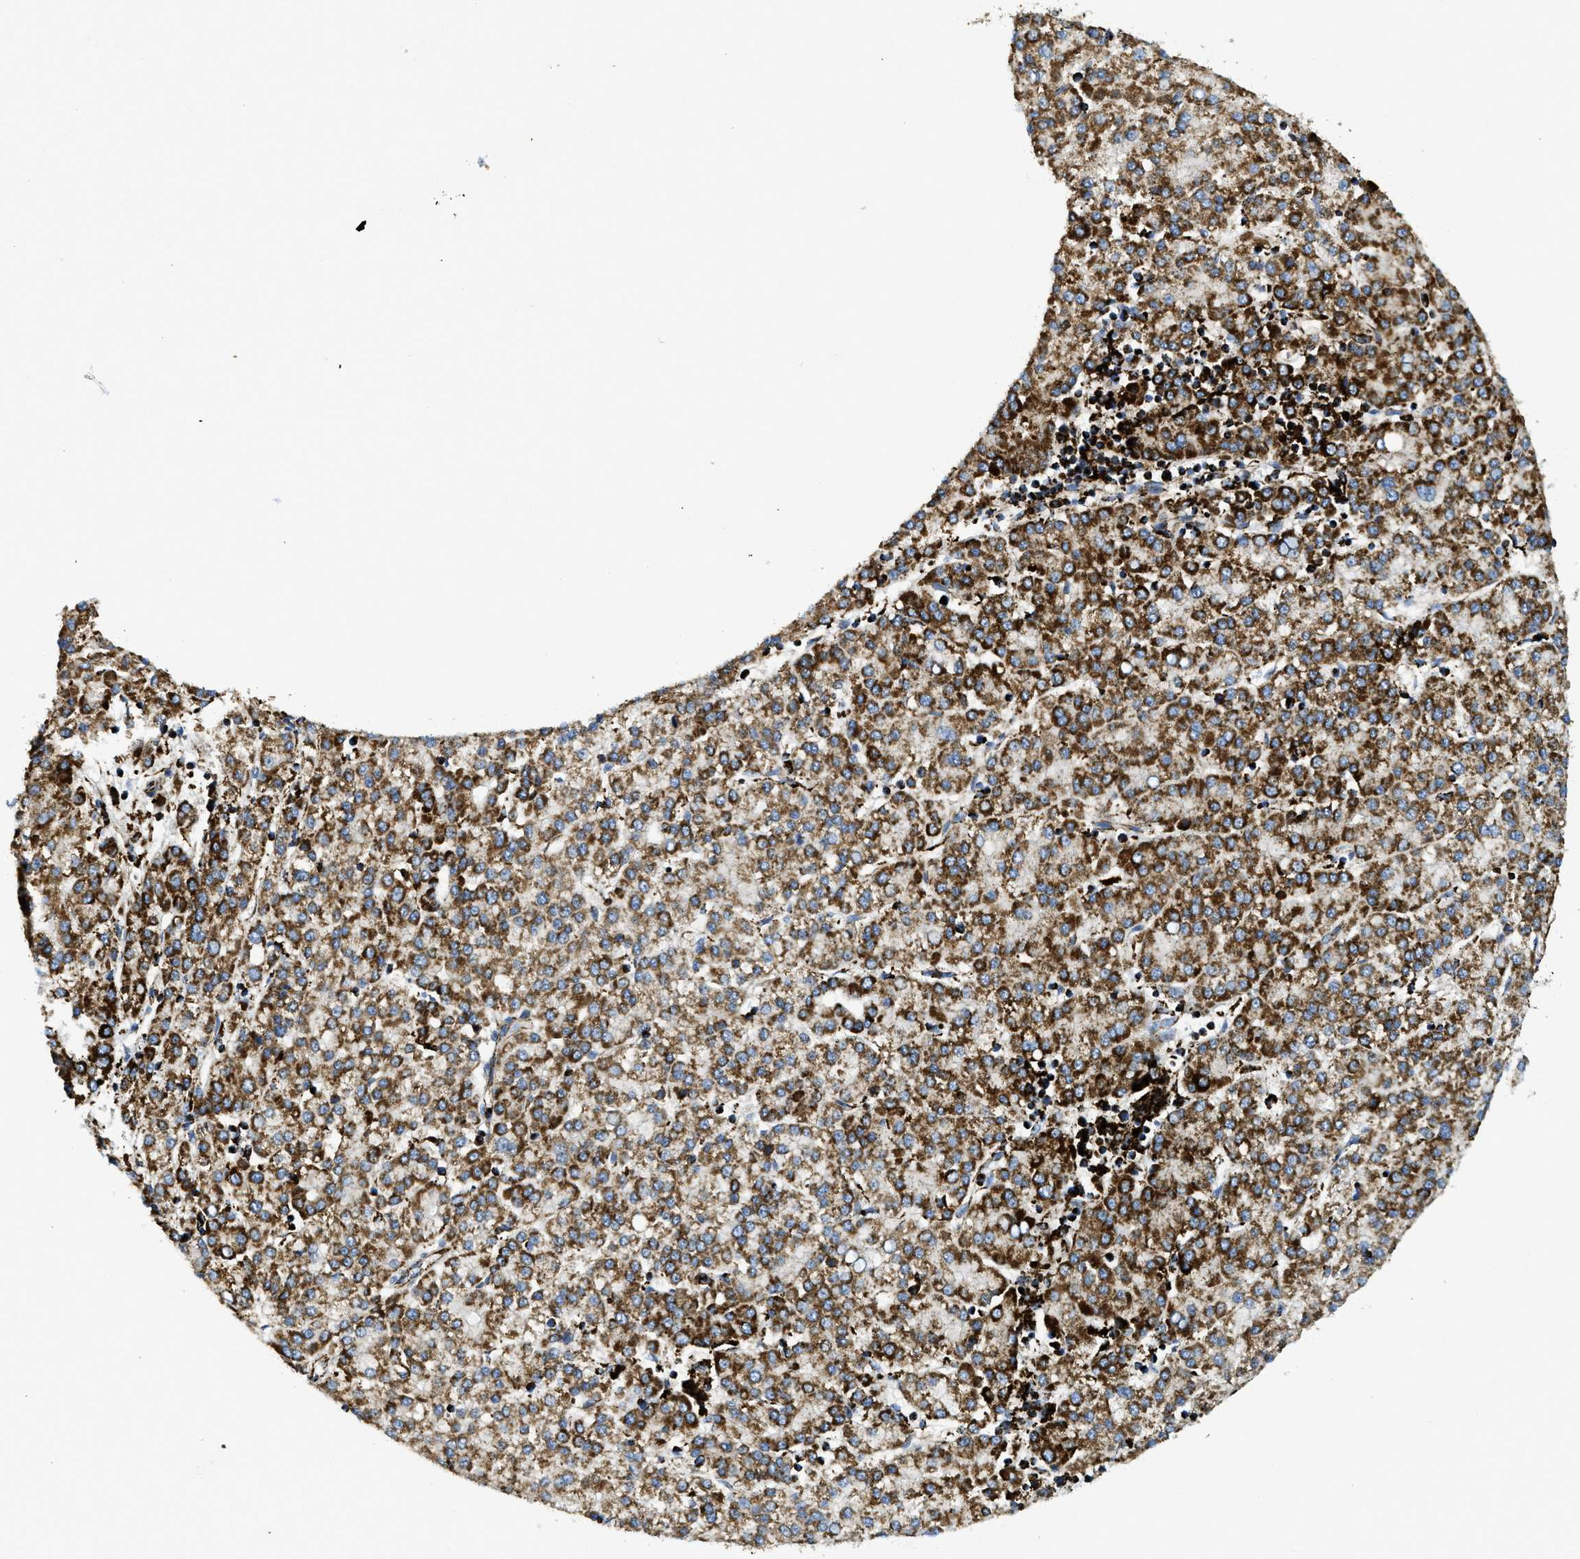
{"staining": {"intensity": "strong", "quantity": ">75%", "location": "cytoplasmic/membranous"}, "tissue": "liver cancer", "cell_type": "Tumor cells", "image_type": "cancer", "snomed": [{"axis": "morphology", "description": "Carcinoma, Hepatocellular, NOS"}, {"axis": "topography", "description": "Liver"}], "caption": "Liver cancer (hepatocellular carcinoma) tissue displays strong cytoplasmic/membranous positivity in approximately >75% of tumor cells", "gene": "SQOR", "patient": {"sex": "female", "age": 58}}